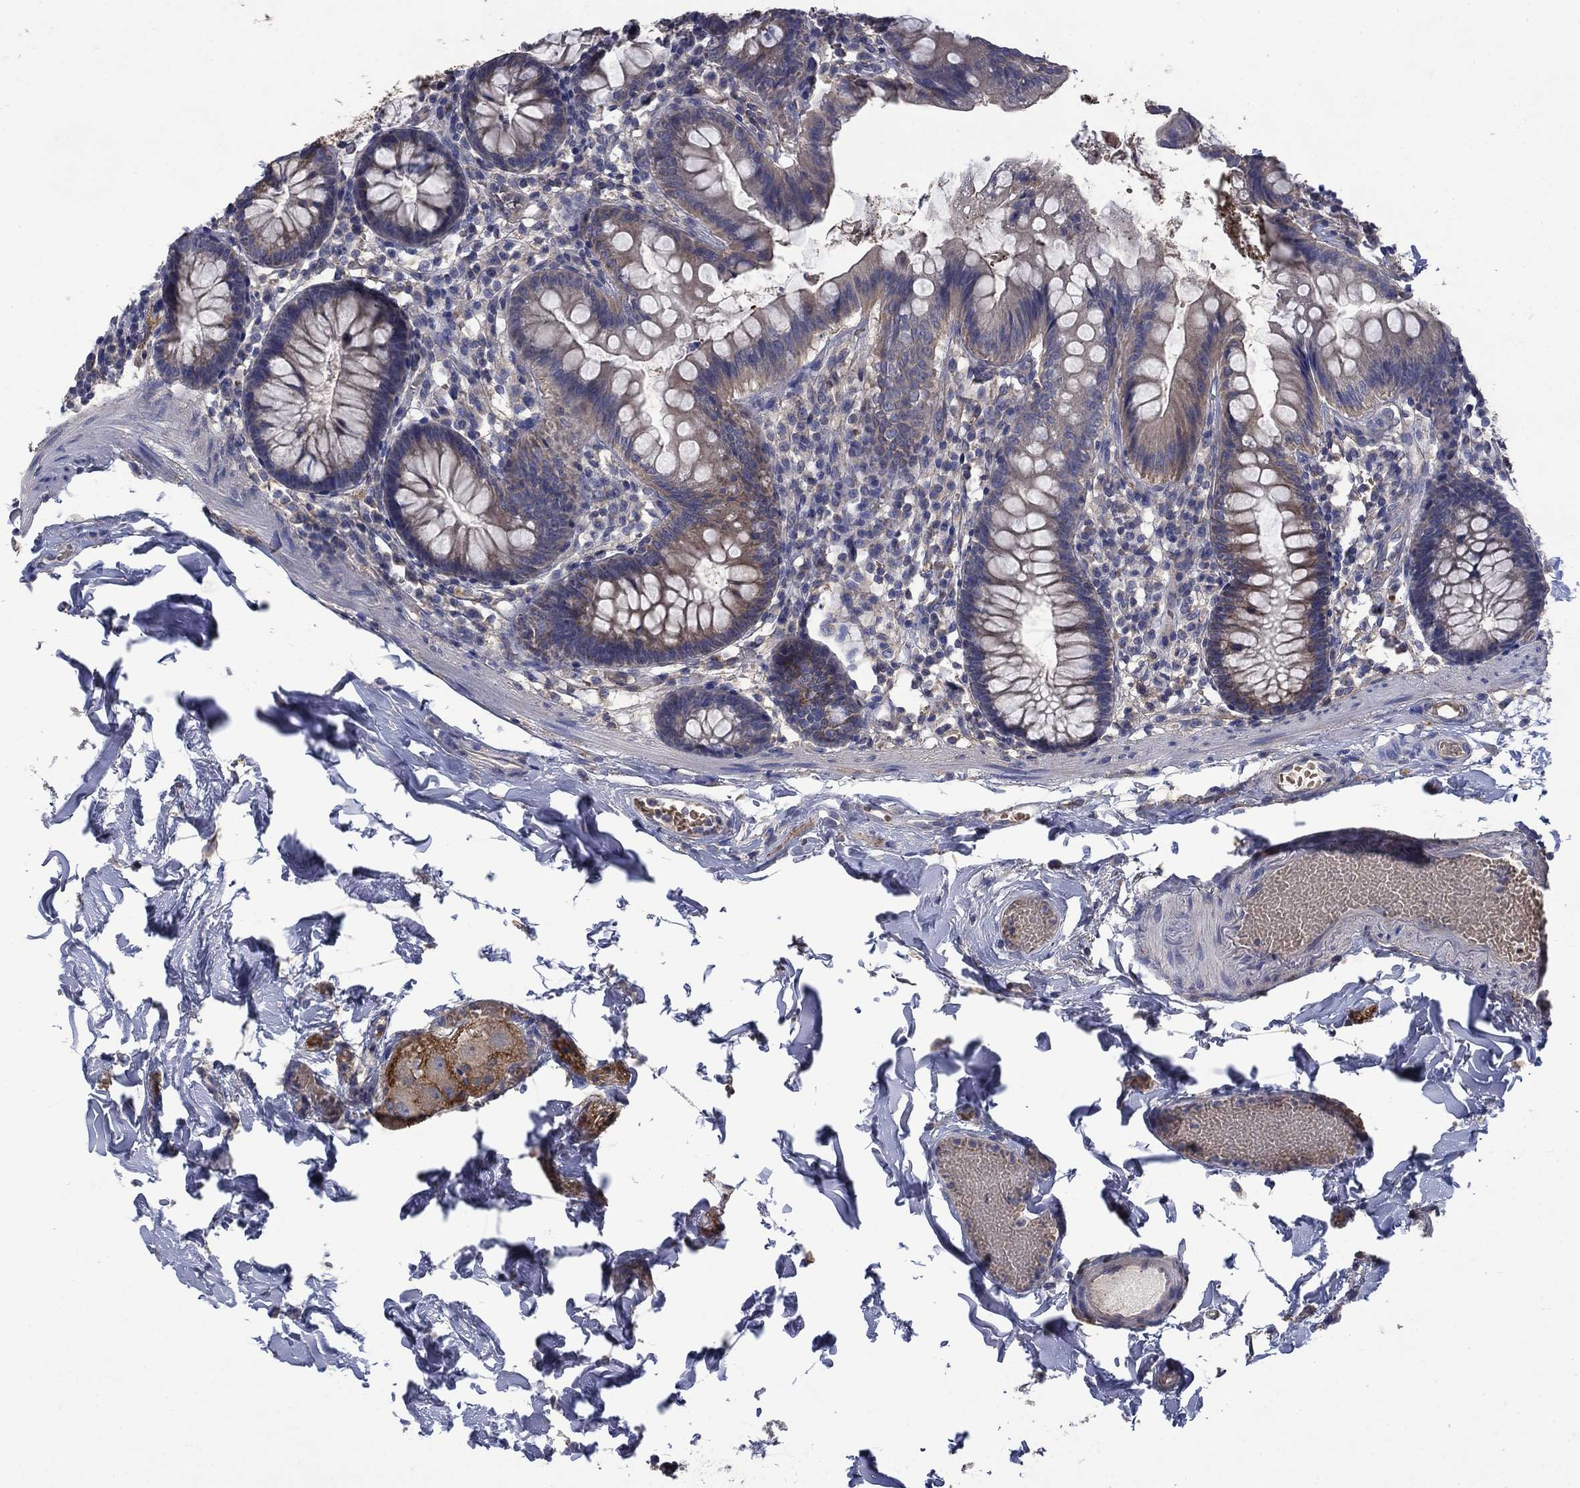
{"staining": {"intensity": "moderate", "quantity": "<25%", "location": "cytoplasmic/membranous"}, "tissue": "small intestine", "cell_type": "Glandular cells", "image_type": "normal", "snomed": [{"axis": "morphology", "description": "Normal tissue, NOS"}, {"axis": "topography", "description": "Small intestine"}], "caption": "Immunohistochemistry (DAB) staining of unremarkable human small intestine shows moderate cytoplasmic/membranous protein staining in approximately <25% of glandular cells.", "gene": "HSPA12A", "patient": {"sex": "female", "age": 90}}